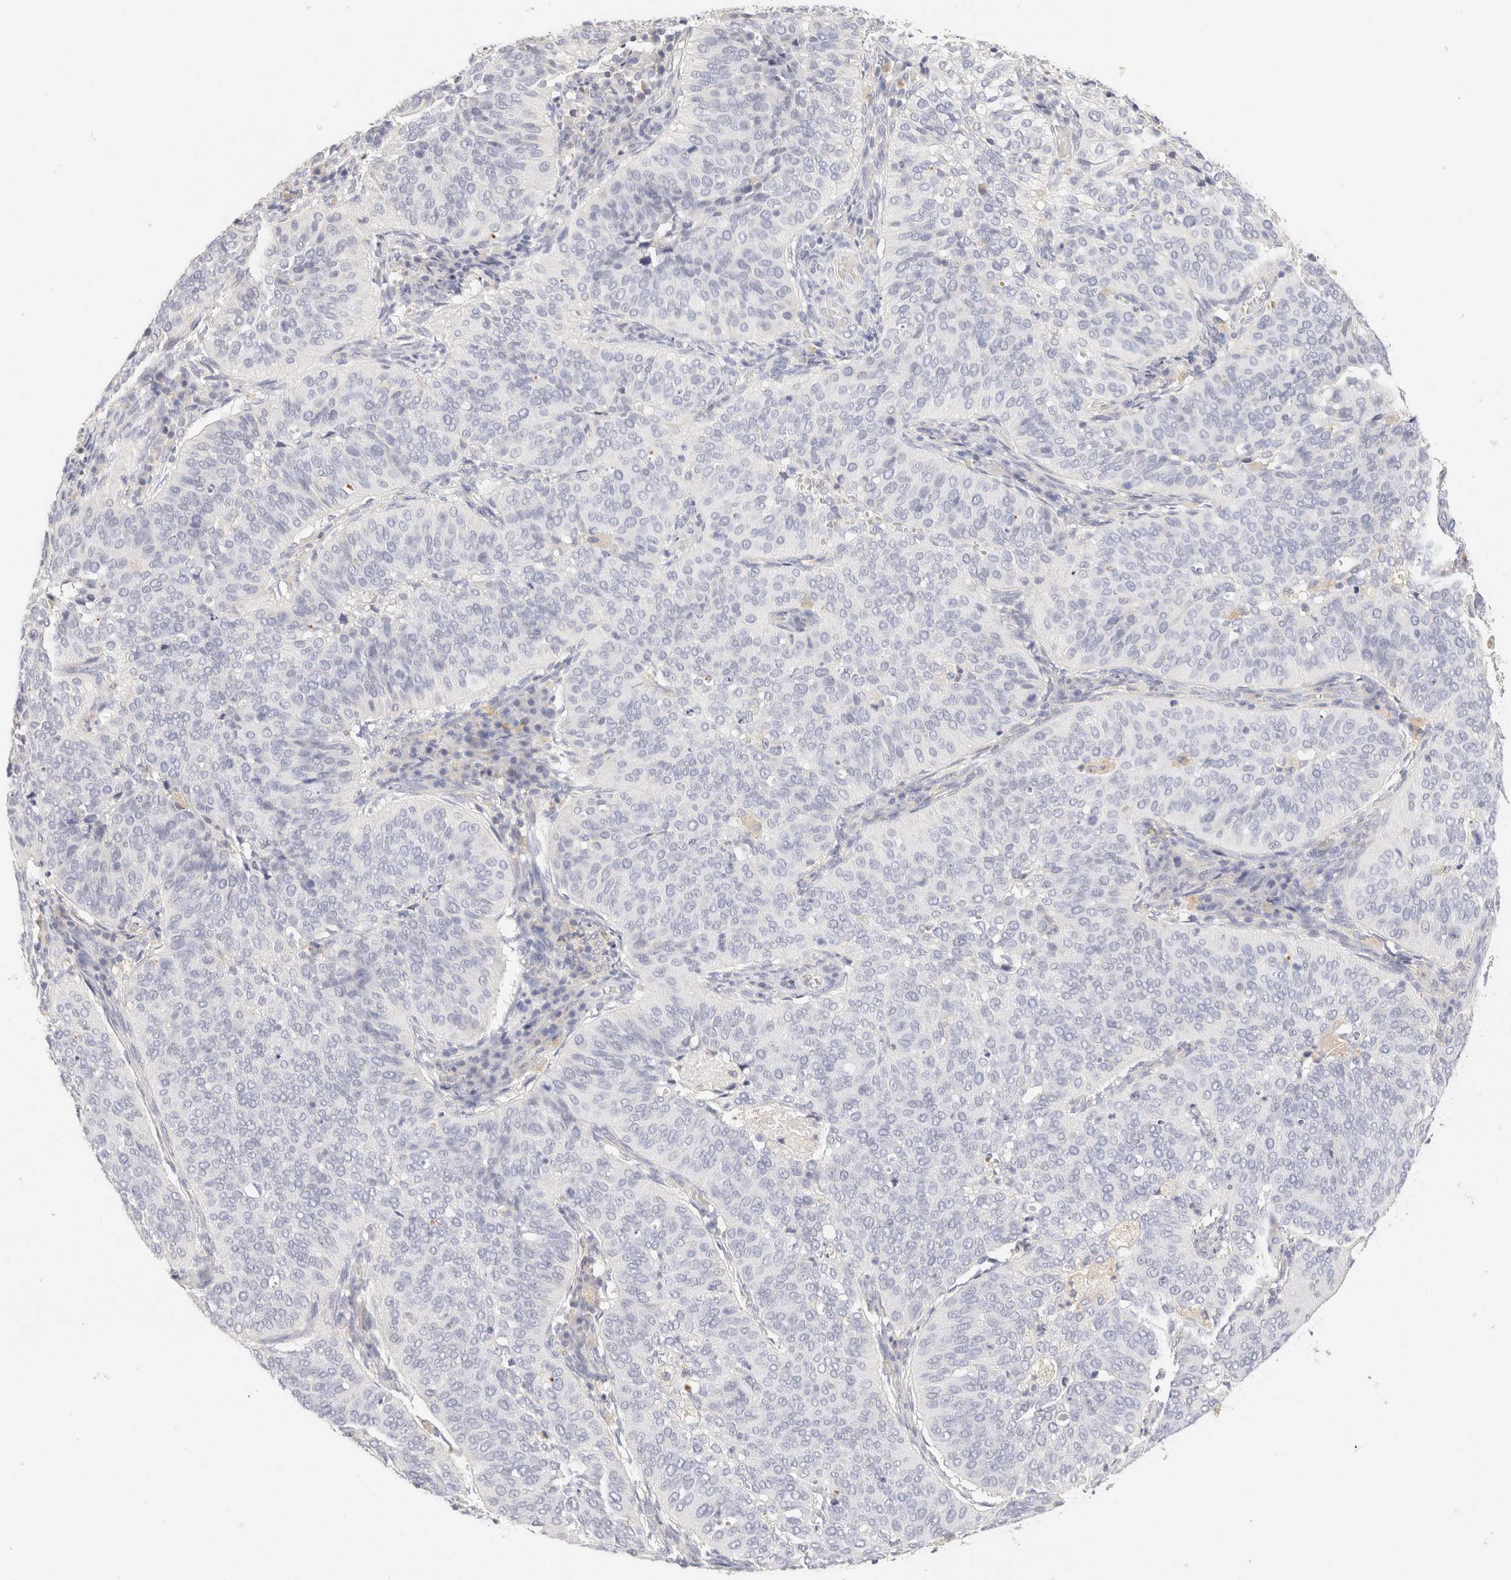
{"staining": {"intensity": "negative", "quantity": "none", "location": "none"}, "tissue": "cervical cancer", "cell_type": "Tumor cells", "image_type": "cancer", "snomed": [{"axis": "morphology", "description": "Normal tissue, NOS"}, {"axis": "morphology", "description": "Squamous cell carcinoma, NOS"}, {"axis": "topography", "description": "Cervix"}], "caption": "A histopathology image of cervical cancer (squamous cell carcinoma) stained for a protein shows no brown staining in tumor cells.", "gene": "SCGB2A2", "patient": {"sex": "female", "age": 39}}